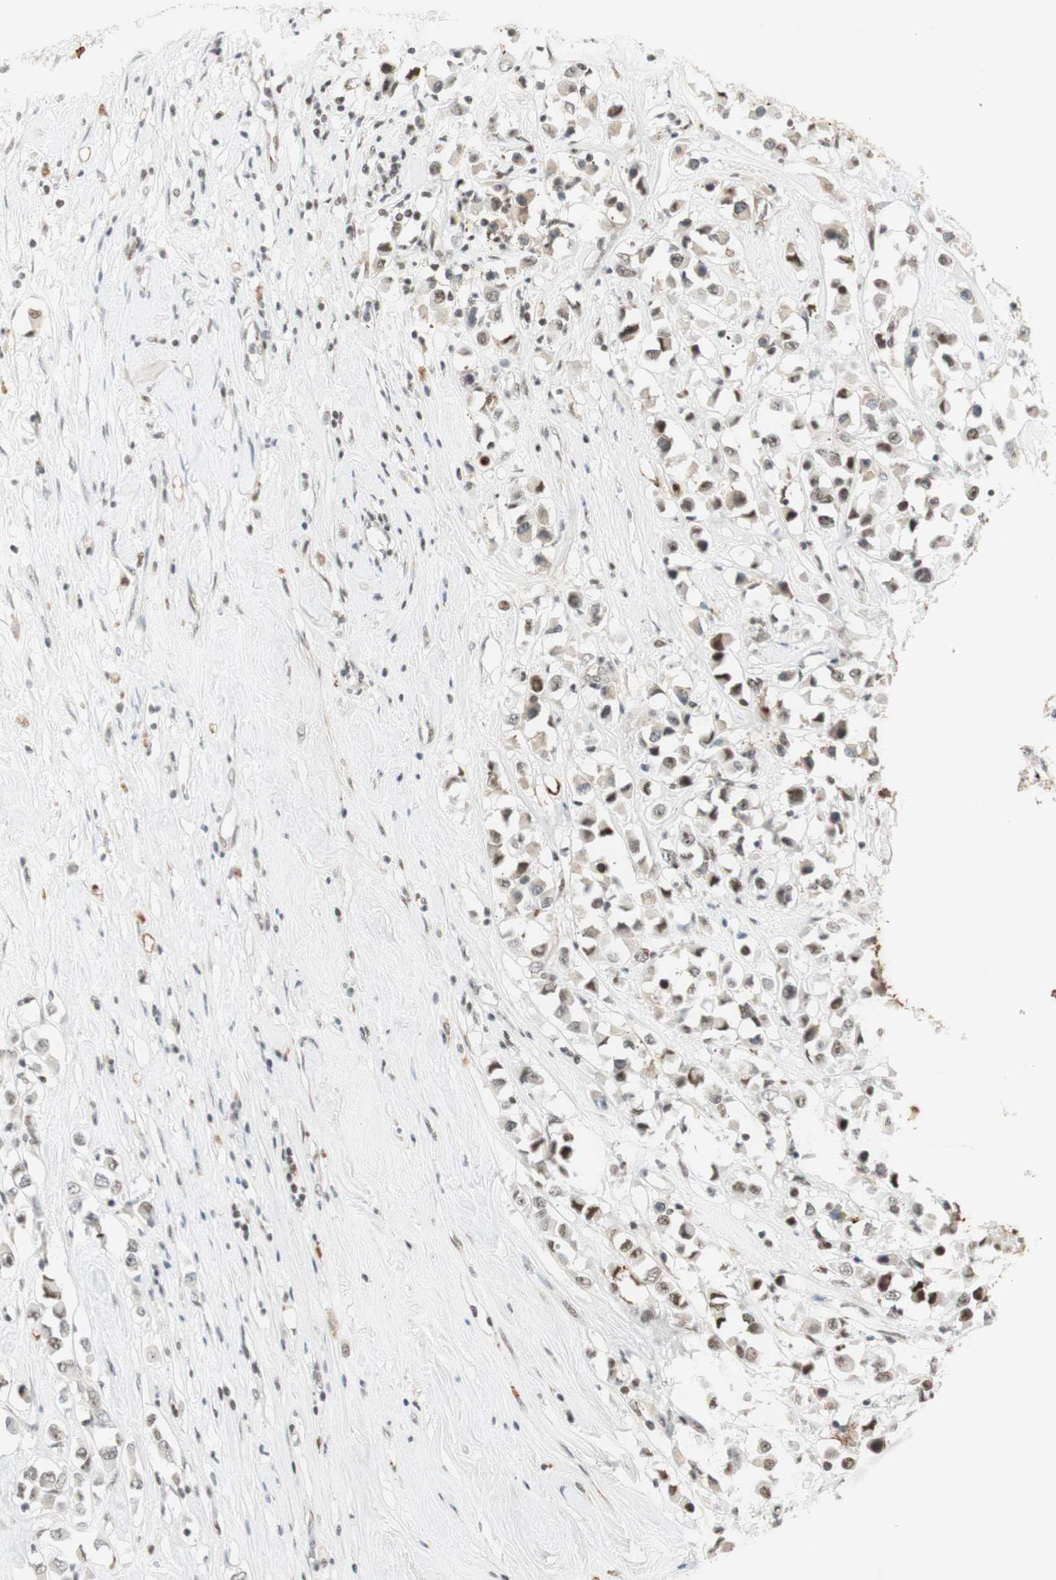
{"staining": {"intensity": "moderate", "quantity": ">75%", "location": "nuclear"}, "tissue": "breast cancer", "cell_type": "Tumor cells", "image_type": "cancer", "snomed": [{"axis": "morphology", "description": "Duct carcinoma"}, {"axis": "topography", "description": "Breast"}], "caption": "The immunohistochemical stain labels moderate nuclear expression in tumor cells of breast cancer (intraductal carcinoma) tissue.", "gene": "IRF1", "patient": {"sex": "female", "age": 61}}